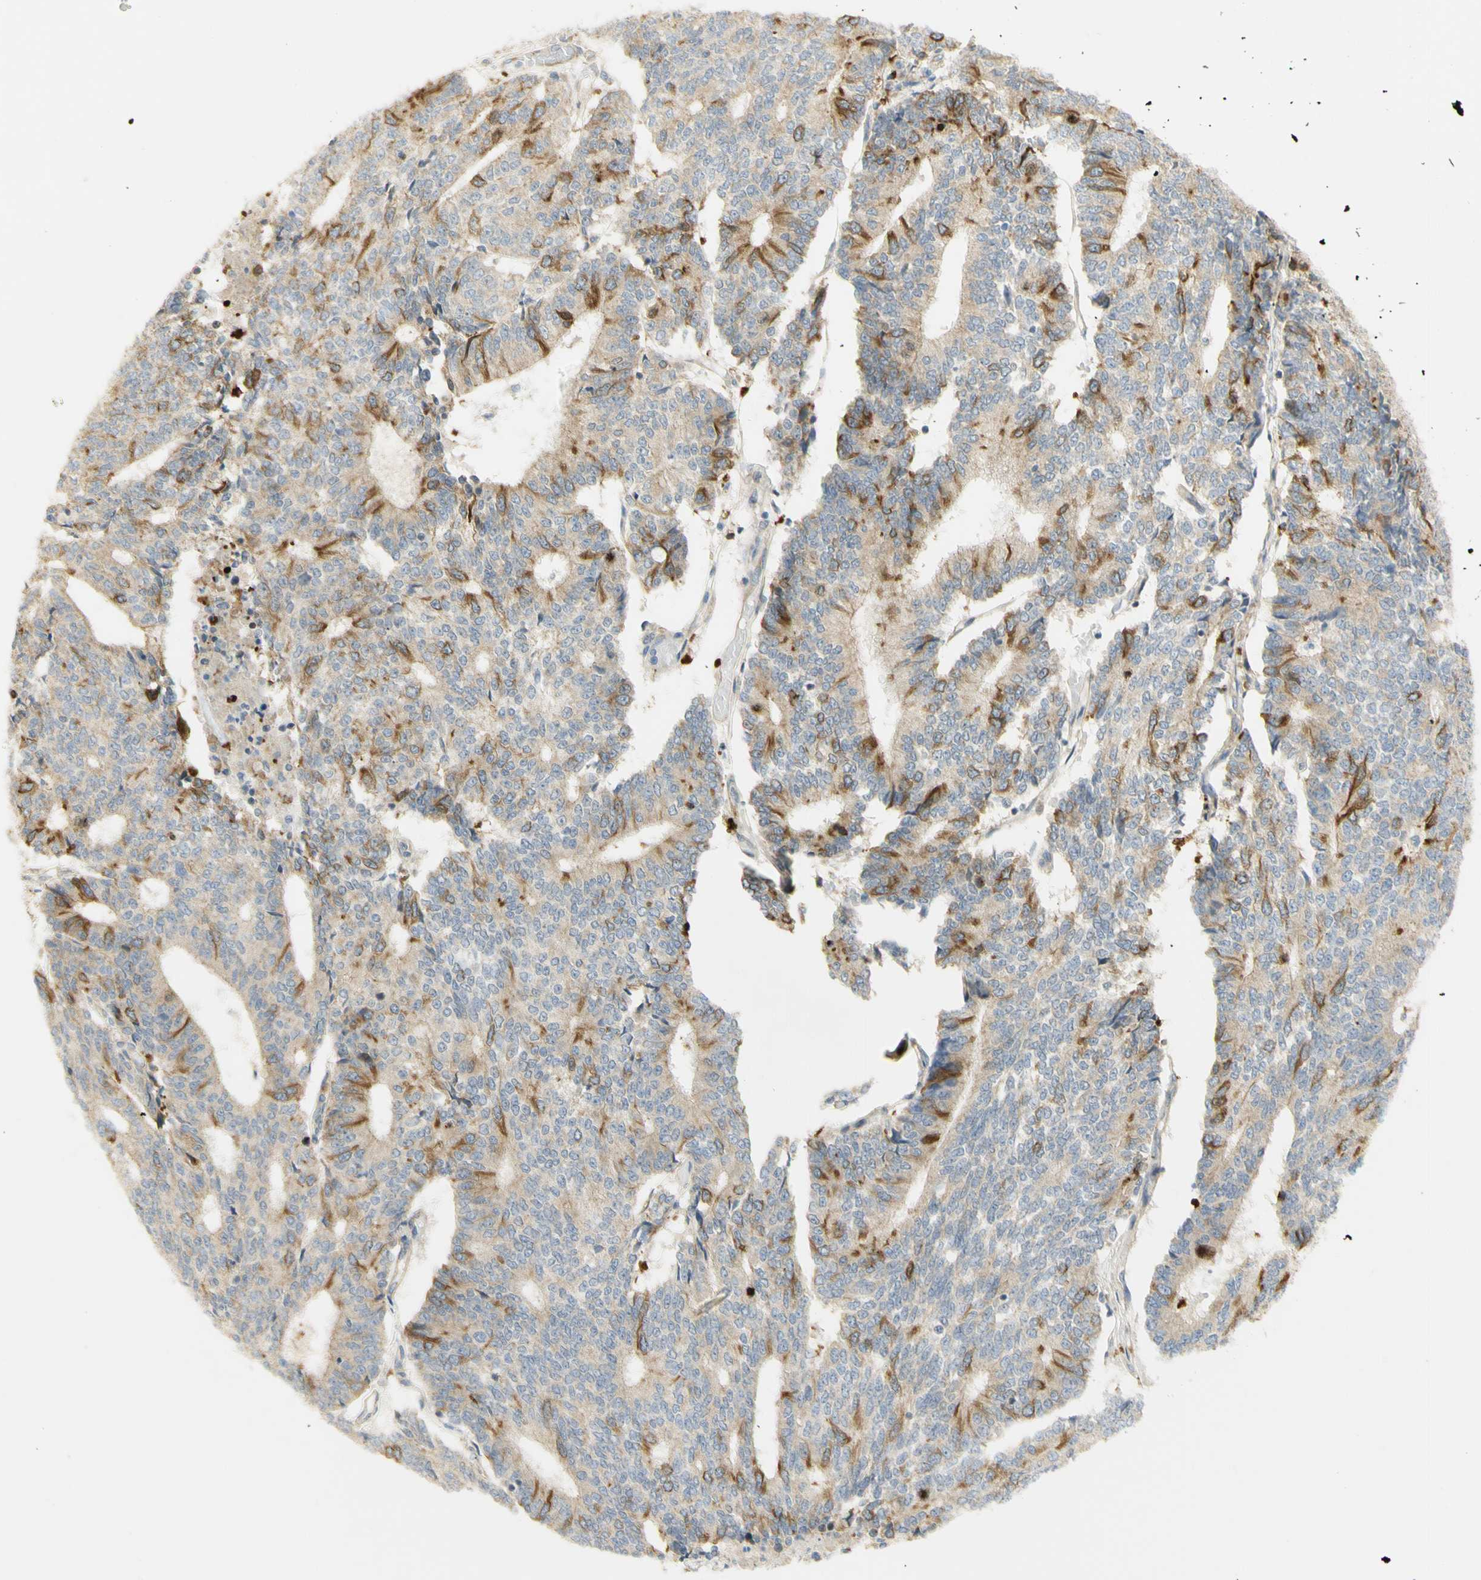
{"staining": {"intensity": "strong", "quantity": "25%-75%", "location": "cytoplasmic/membranous"}, "tissue": "prostate cancer", "cell_type": "Tumor cells", "image_type": "cancer", "snomed": [{"axis": "morphology", "description": "Normal tissue, NOS"}, {"axis": "morphology", "description": "Adenocarcinoma, High grade"}, {"axis": "topography", "description": "Prostate"}, {"axis": "topography", "description": "Seminal veicle"}], "caption": "Protein analysis of prostate high-grade adenocarcinoma tissue exhibits strong cytoplasmic/membranous positivity in about 25%-75% of tumor cells. The protein of interest is shown in brown color, while the nuclei are stained blue.", "gene": "KIF11", "patient": {"sex": "male", "age": 55}}